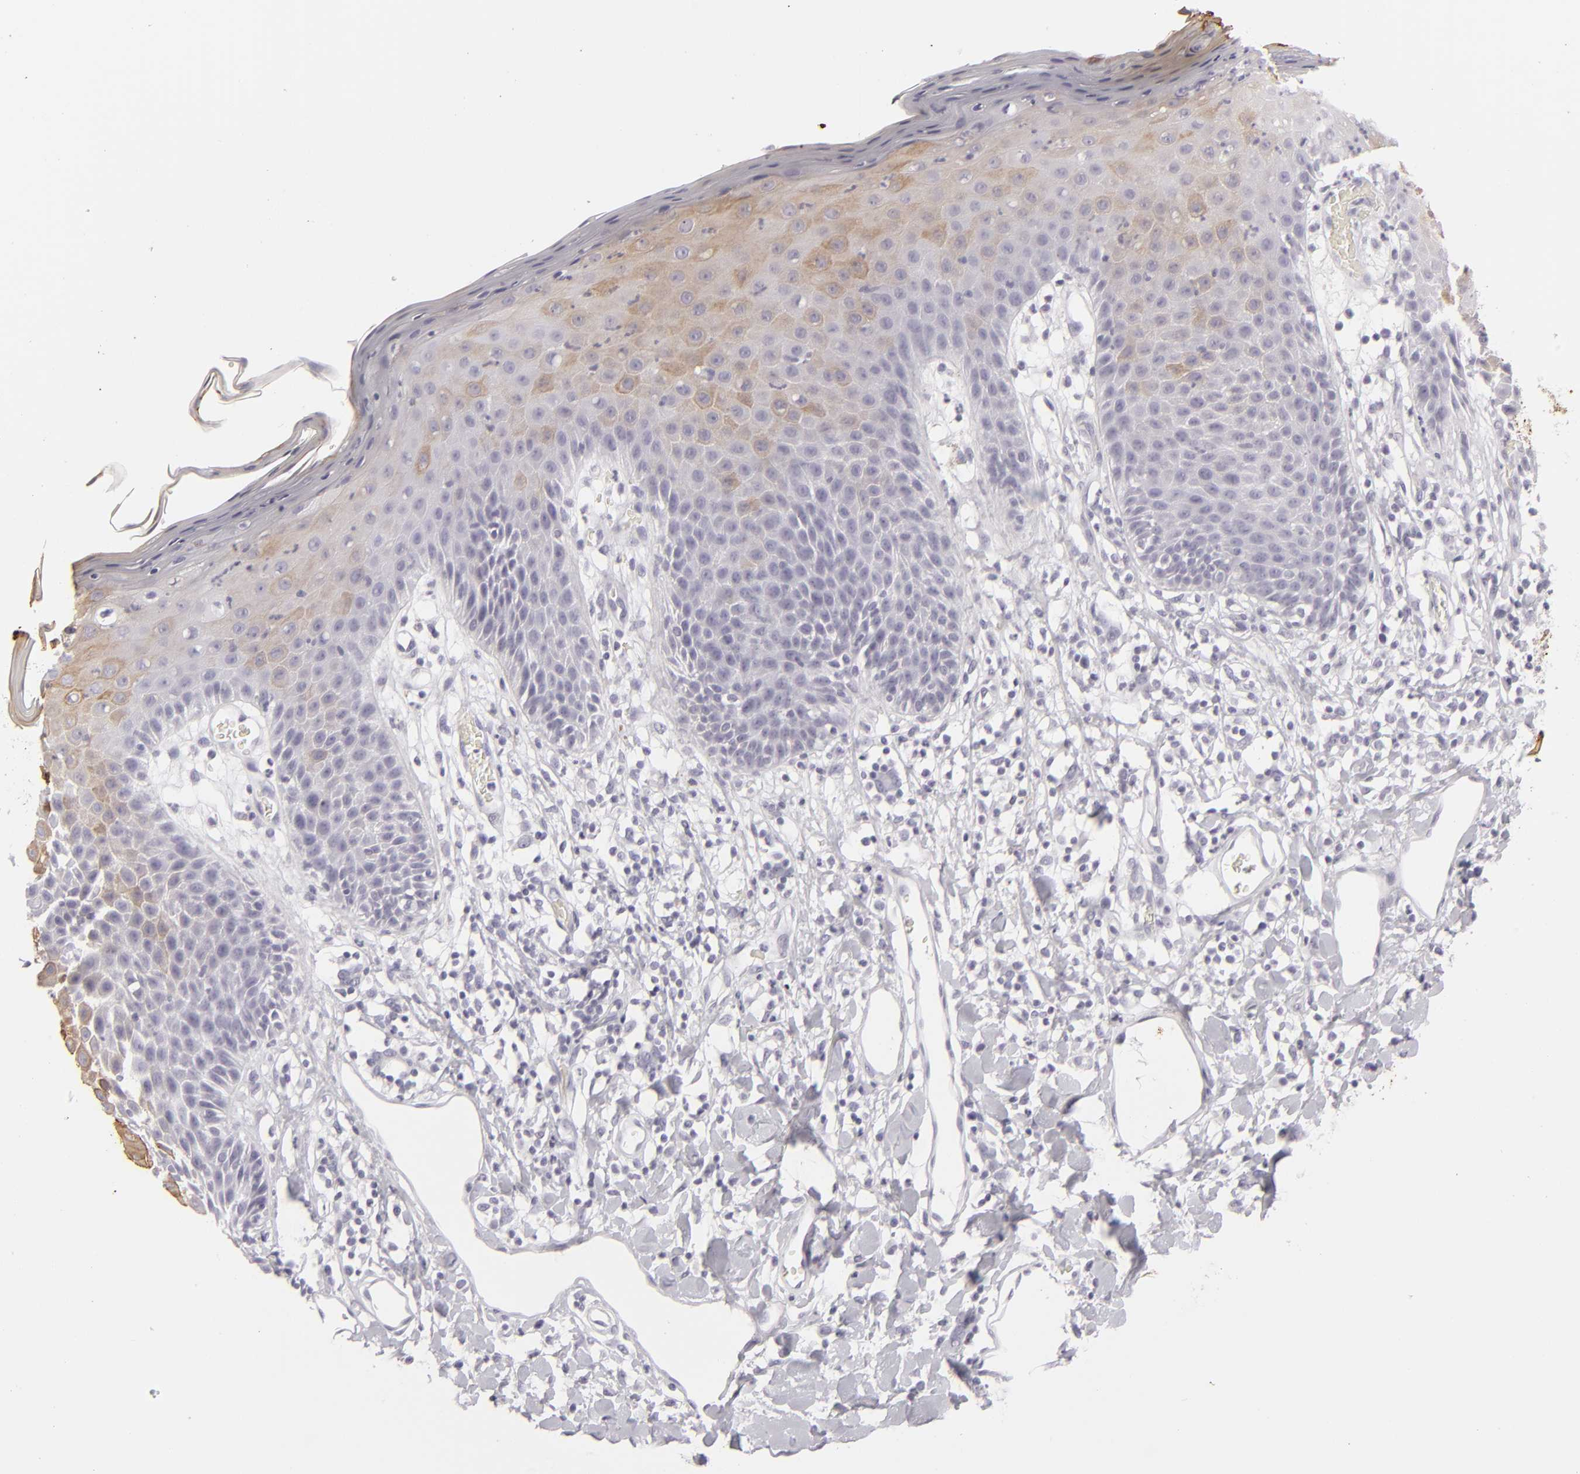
{"staining": {"intensity": "moderate", "quantity": "25%-75%", "location": "cytoplasmic/membranous"}, "tissue": "skin", "cell_type": "Epidermal cells", "image_type": "normal", "snomed": [{"axis": "morphology", "description": "Normal tissue, NOS"}, {"axis": "topography", "description": "Vulva"}, {"axis": "topography", "description": "Peripheral nerve tissue"}], "caption": "Protein analysis of normal skin reveals moderate cytoplasmic/membranous staining in approximately 25%-75% of epidermal cells.", "gene": "KRT1", "patient": {"sex": "female", "age": 68}}